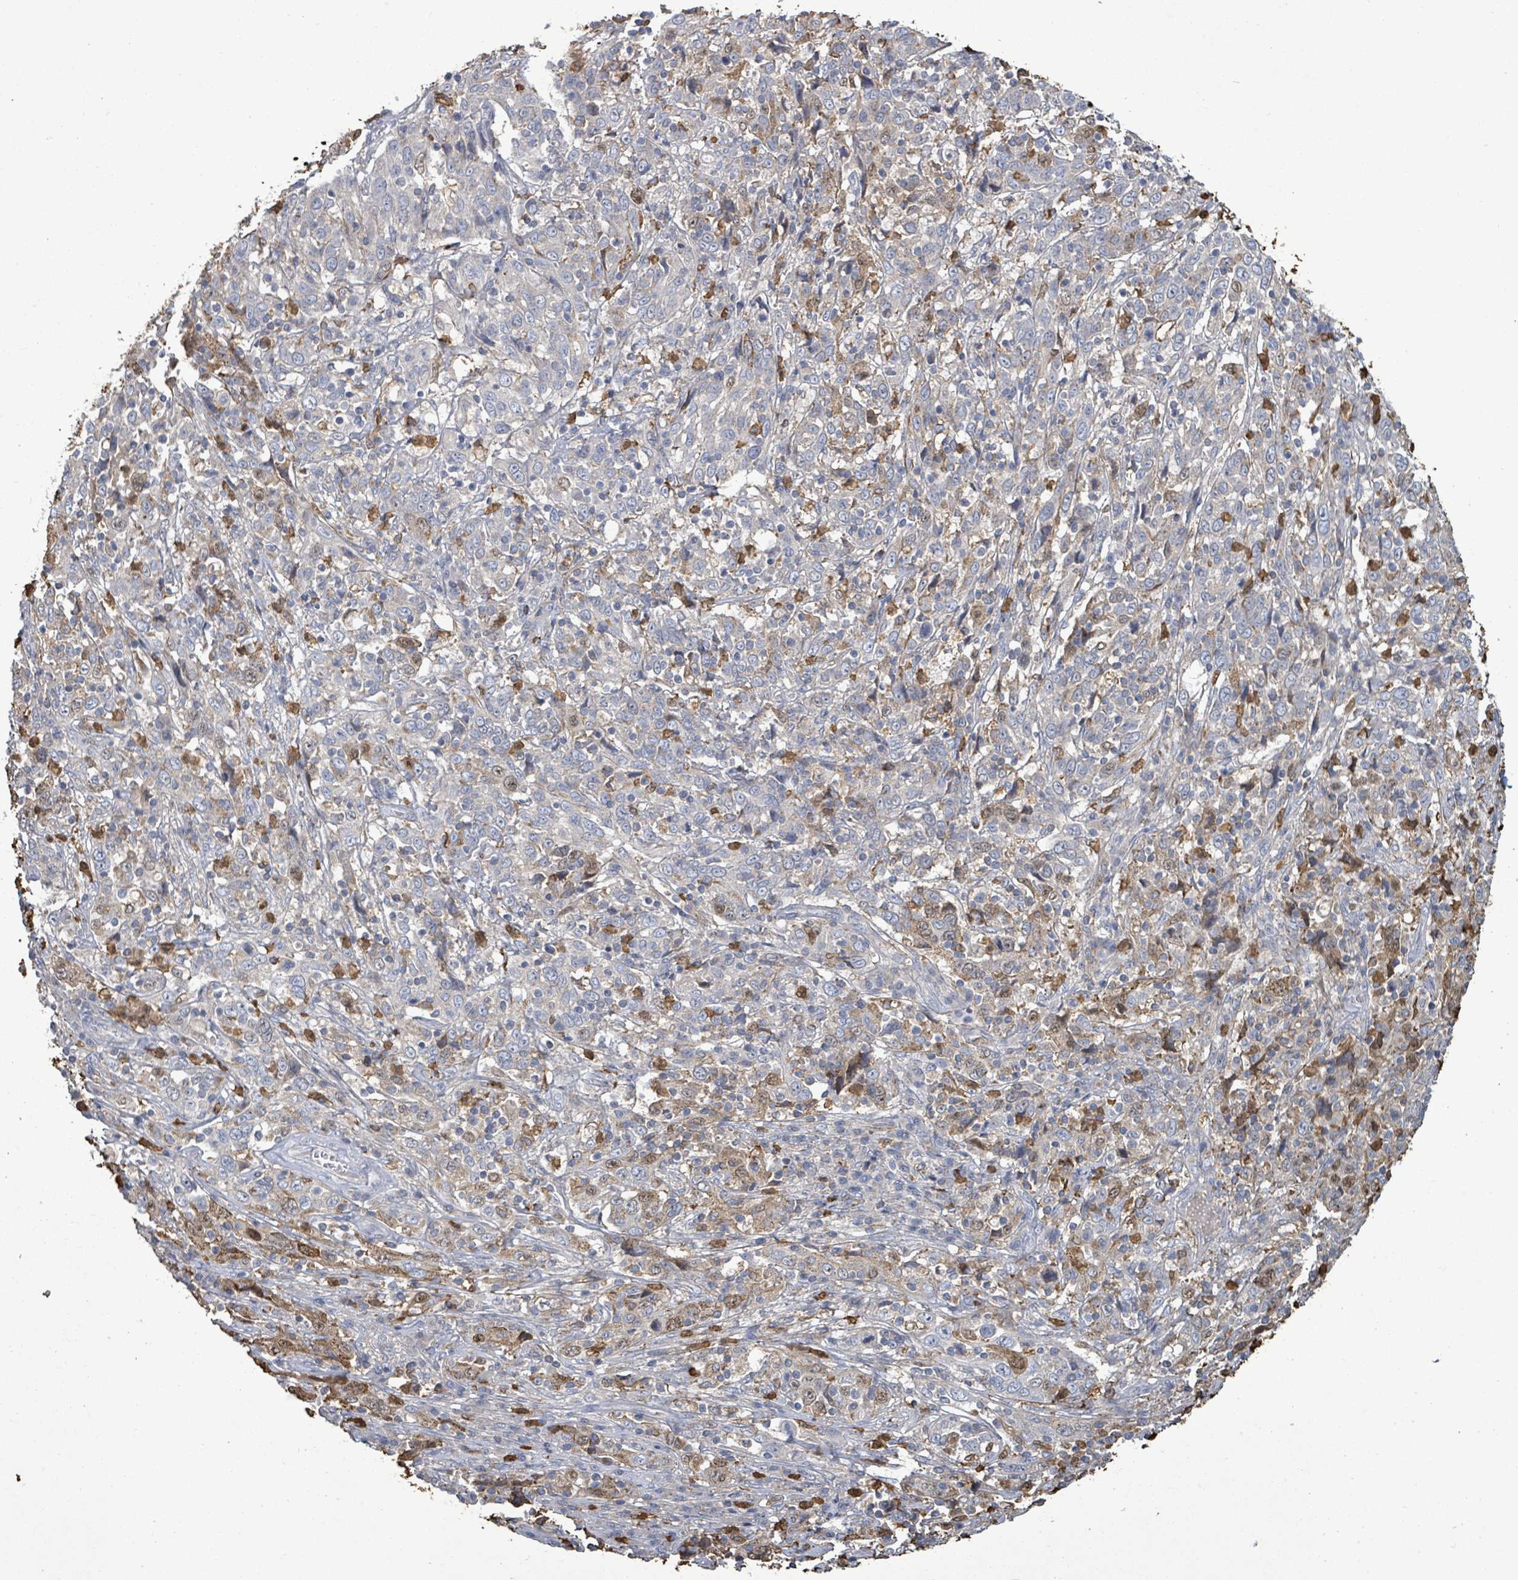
{"staining": {"intensity": "negative", "quantity": "none", "location": "none"}, "tissue": "cervical cancer", "cell_type": "Tumor cells", "image_type": "cancer", "snomed": [{"axis": "morphology", "description": "Squamous cell carcinoma, NOS"}, {"axis": "topography", "description": "Cervix"}], "caption": "An immunohistochemistry histopathology image of cervical cancer is shown. There is no staining in tumor cells of cervical cancer. Nuclei are stained in blue.", "gene": "FAM210A", "patient": {"sex": "female", "age": 46}}